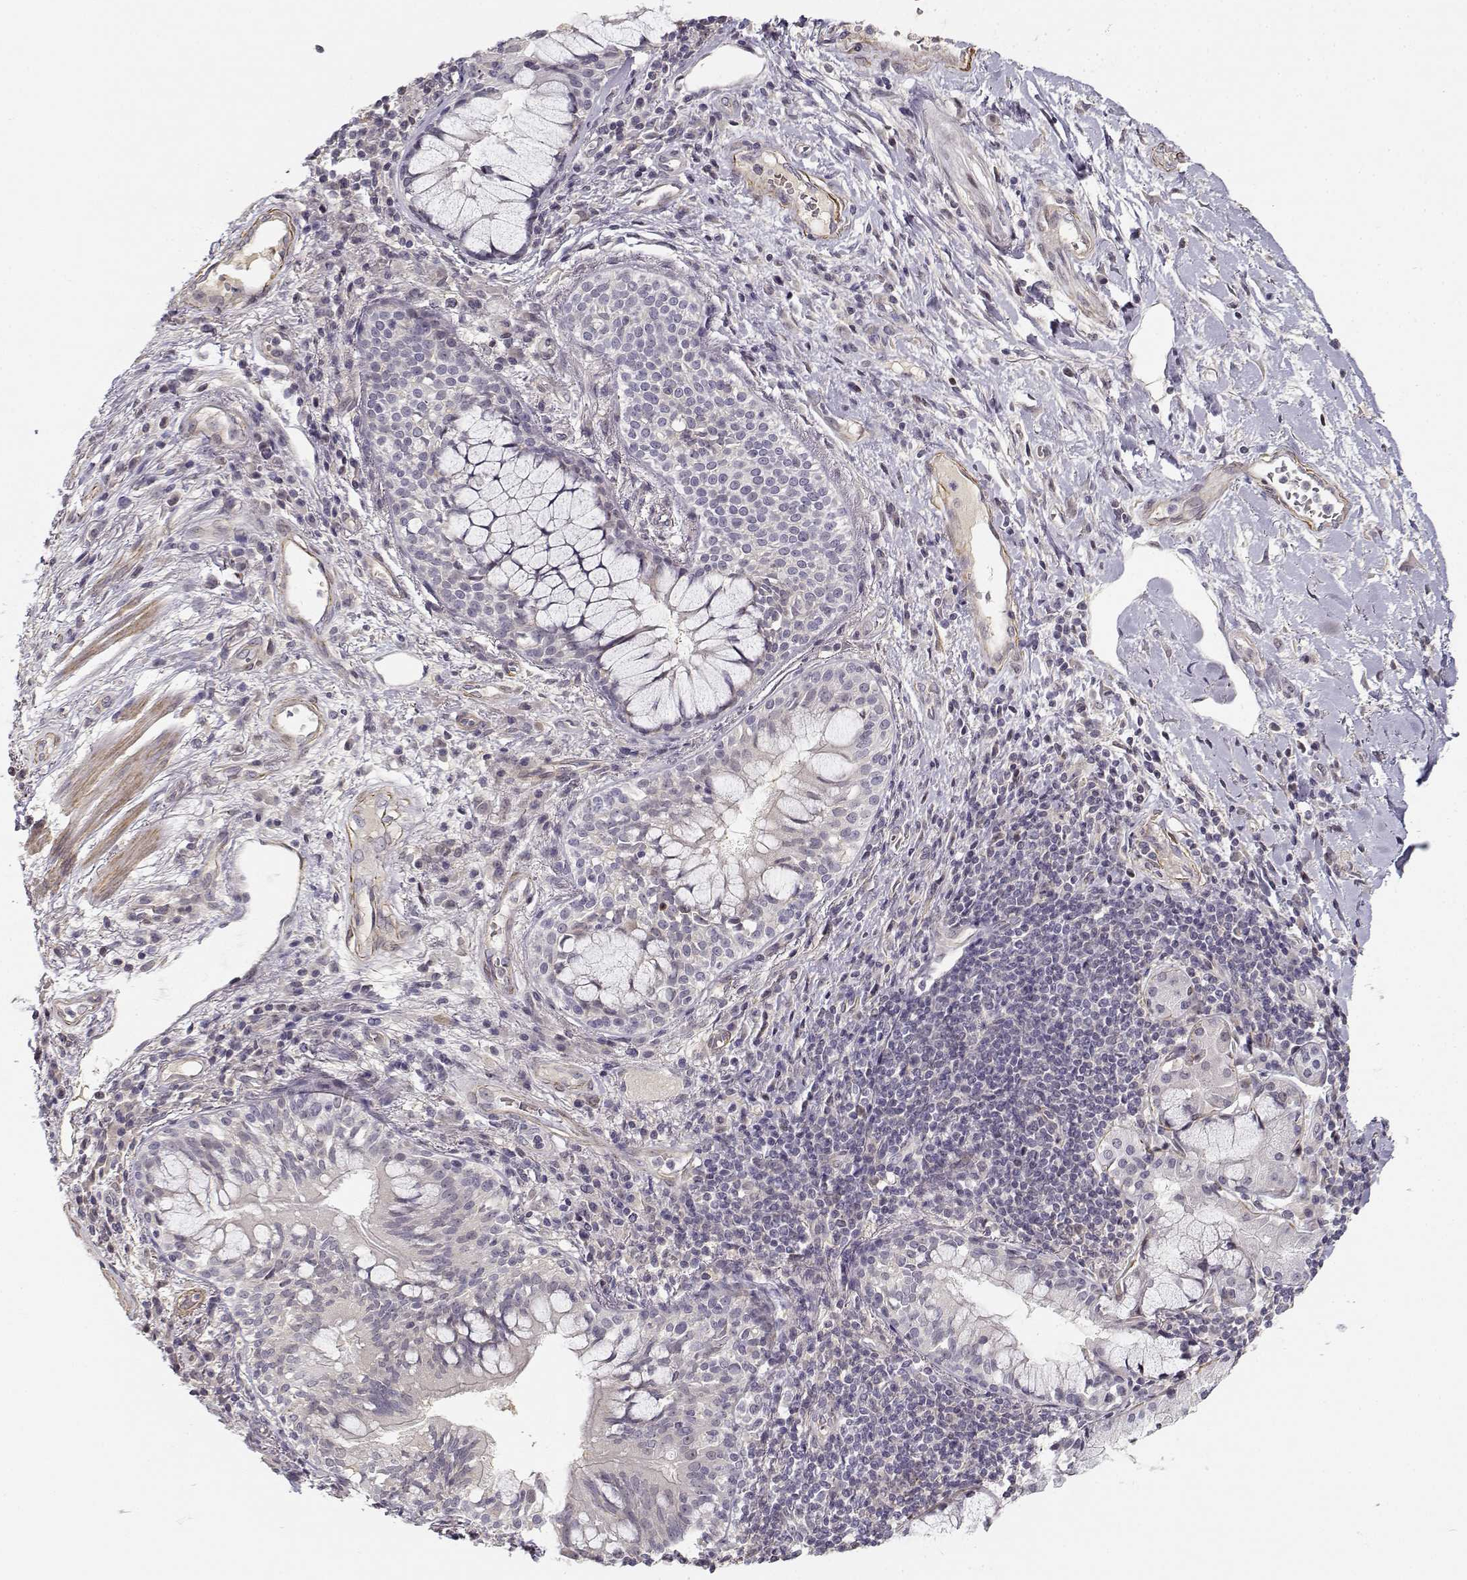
{"staining": {"intensity": "negative", "quantity": "none", "location": "none"}, "tissue": "lung cancer", "cell_type": "Tumor cells", "image_type": "cancer", "snomed": [{"axis": "morphology", "description": "Normal tissue, NOS"}, {"axis": "morphology", "description": "Squamous cell carcinoma, NOS"}, {"axis": "topography", "description": "Bronchus"}, {"axis": "topography", "description": "Lung"}], "caption": "Immunohistochemical staining of human lung cancer displays no significant expression in tumor cells. Nuclei are stained in blue.", "gene": "RGS9BP", "patient": {"sex": "male", "age": 64}}